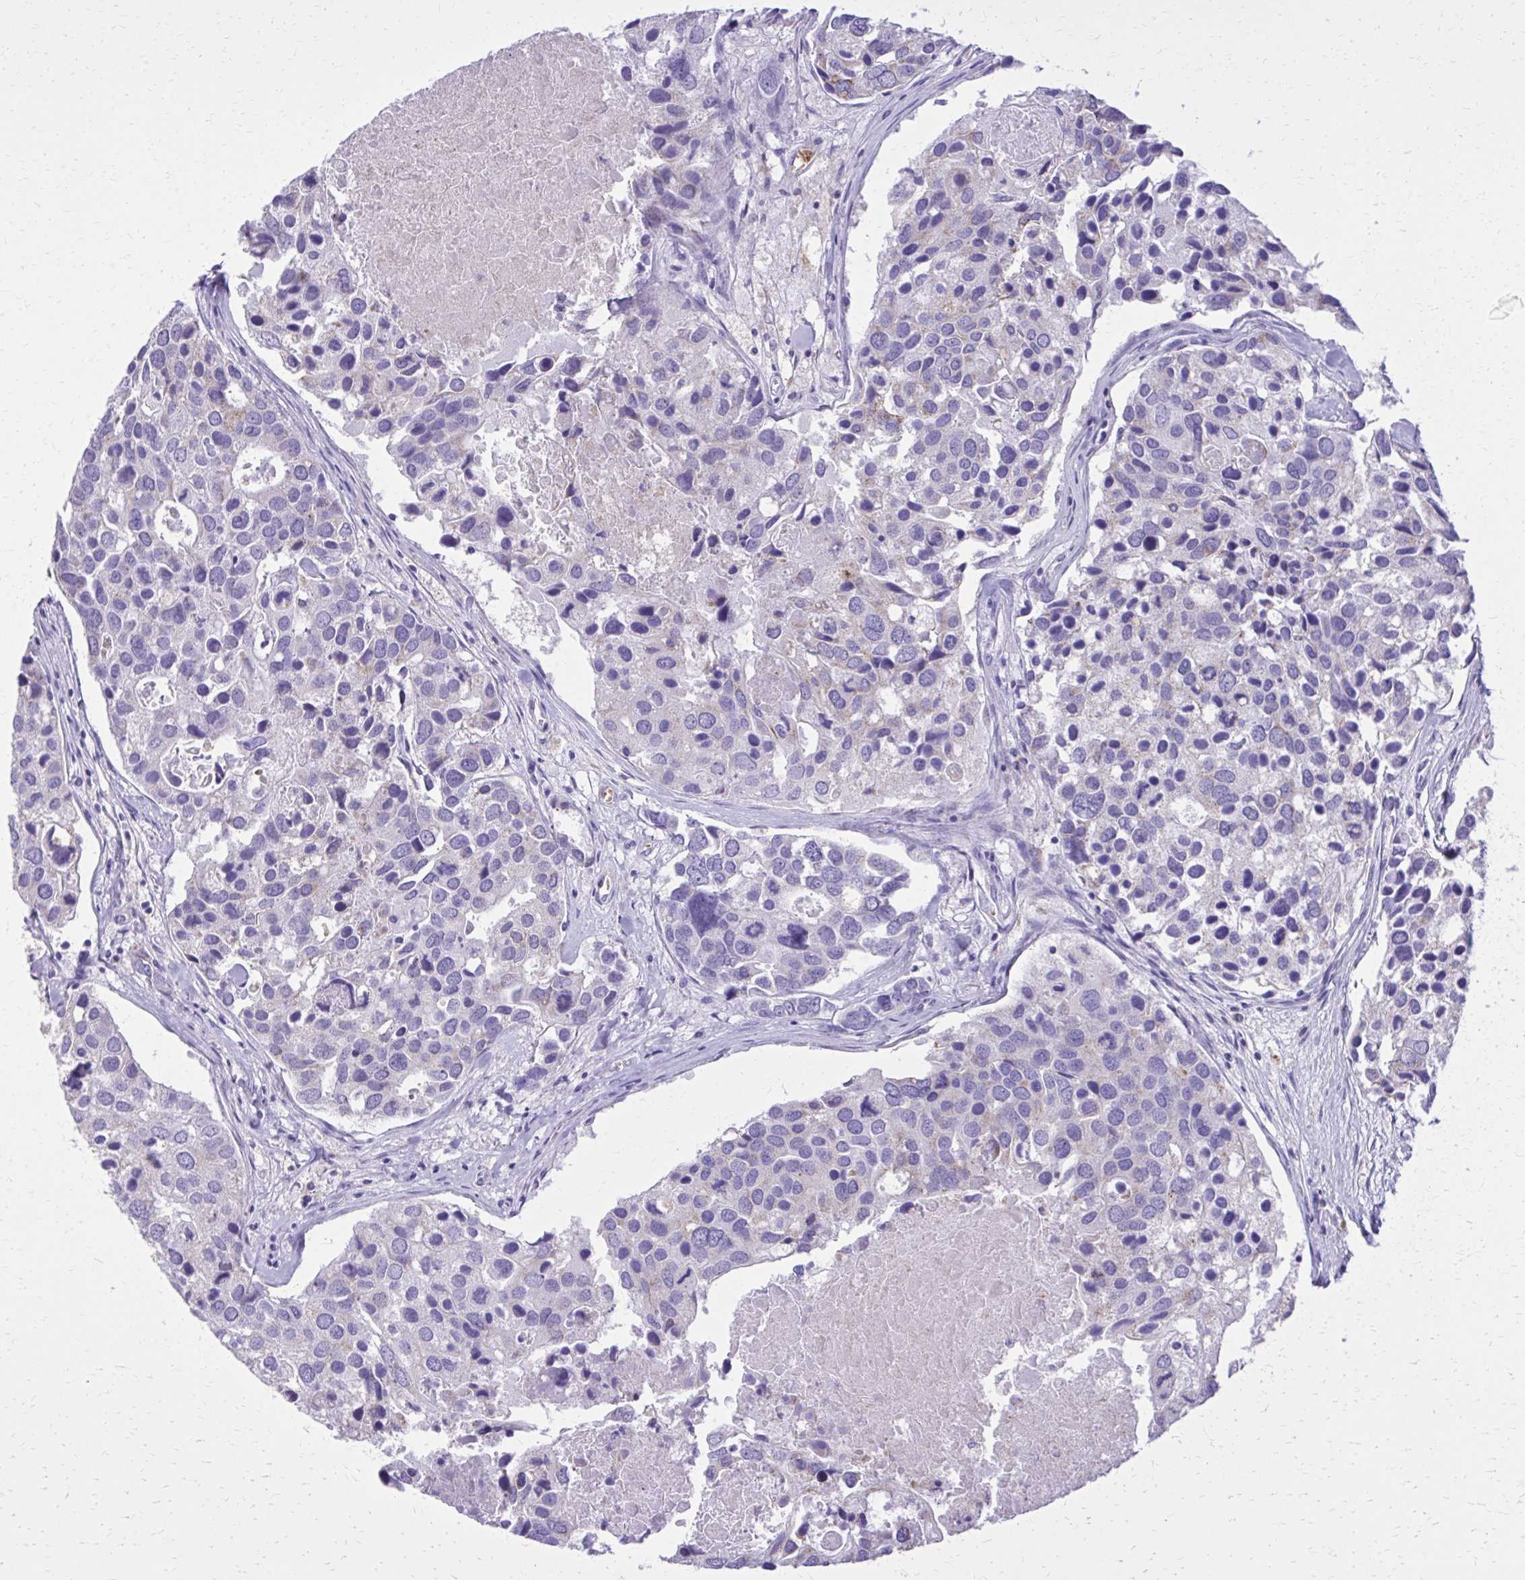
{"staining": {"intensity": "negative", "quantity": "none", "location": "none"}, "tissue": "breast cancer", "cell_type": "Tumor cells", "image_type": "cancer", "snomed": [{"axis": "morphology", "description": "Duct carcinoma"}, {"axis": "topography", "description": "Breast"}], "caption": "Immunohistochemistry (IHC) micrograph of human breast cancer stained for a protein (brown), which exhibits no positivity in tumor cells.", "gene": "CAT", "patient": {"sex": "female", "age": 83}}